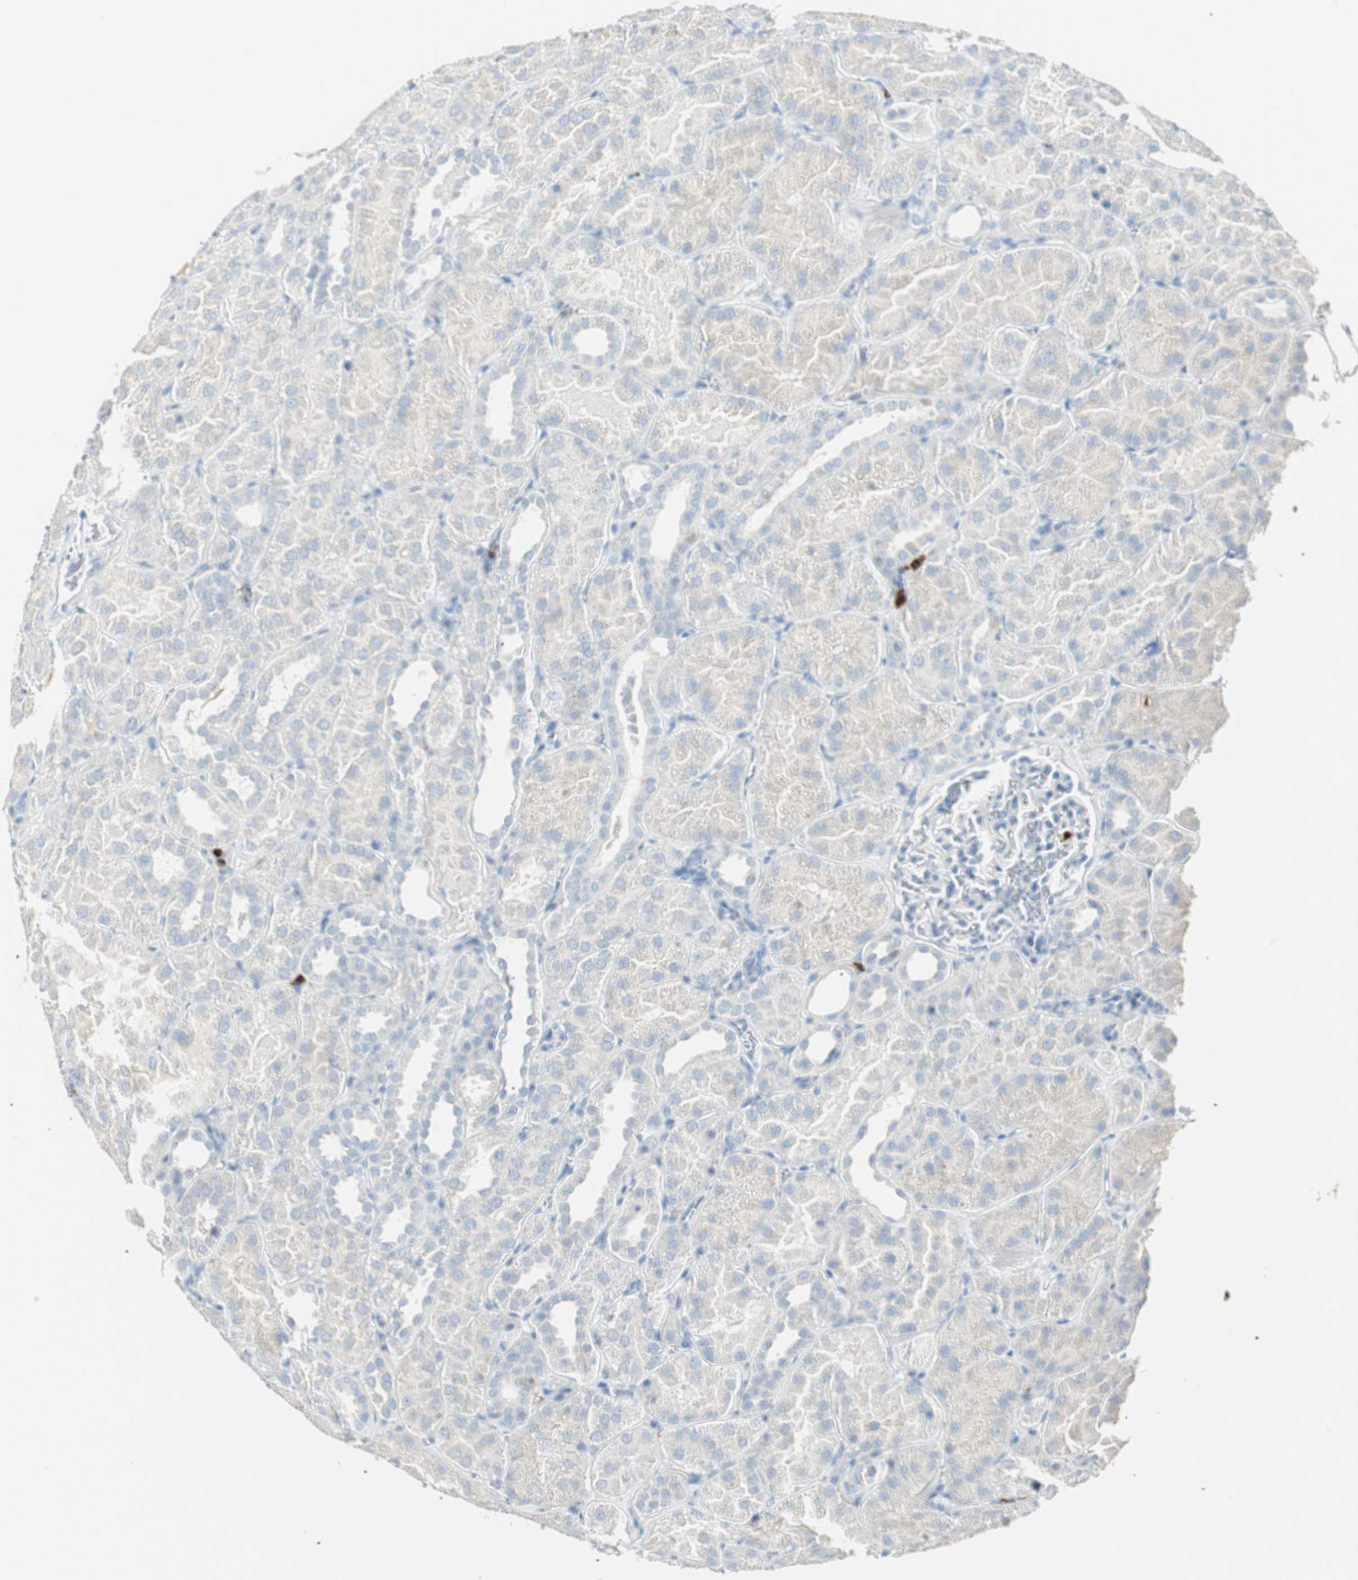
{"staining": {"intensity": "negative", "quantity": "none", "location": "none"}, "tissue": "kidney", "cell_type": "Cells in glomeruli", "image_type": "normal", "snomed": [{"axis": "morphology", "description": "Normal tissue, NOS"}, {"axis": "topography", "description": "Kidney"}], "caption": "This is an IHC image of benign human kidney. There is no expression in cells in glomeruli.", "gene": "PRTN3", "patient": {"sex": "male", "age": 28}}